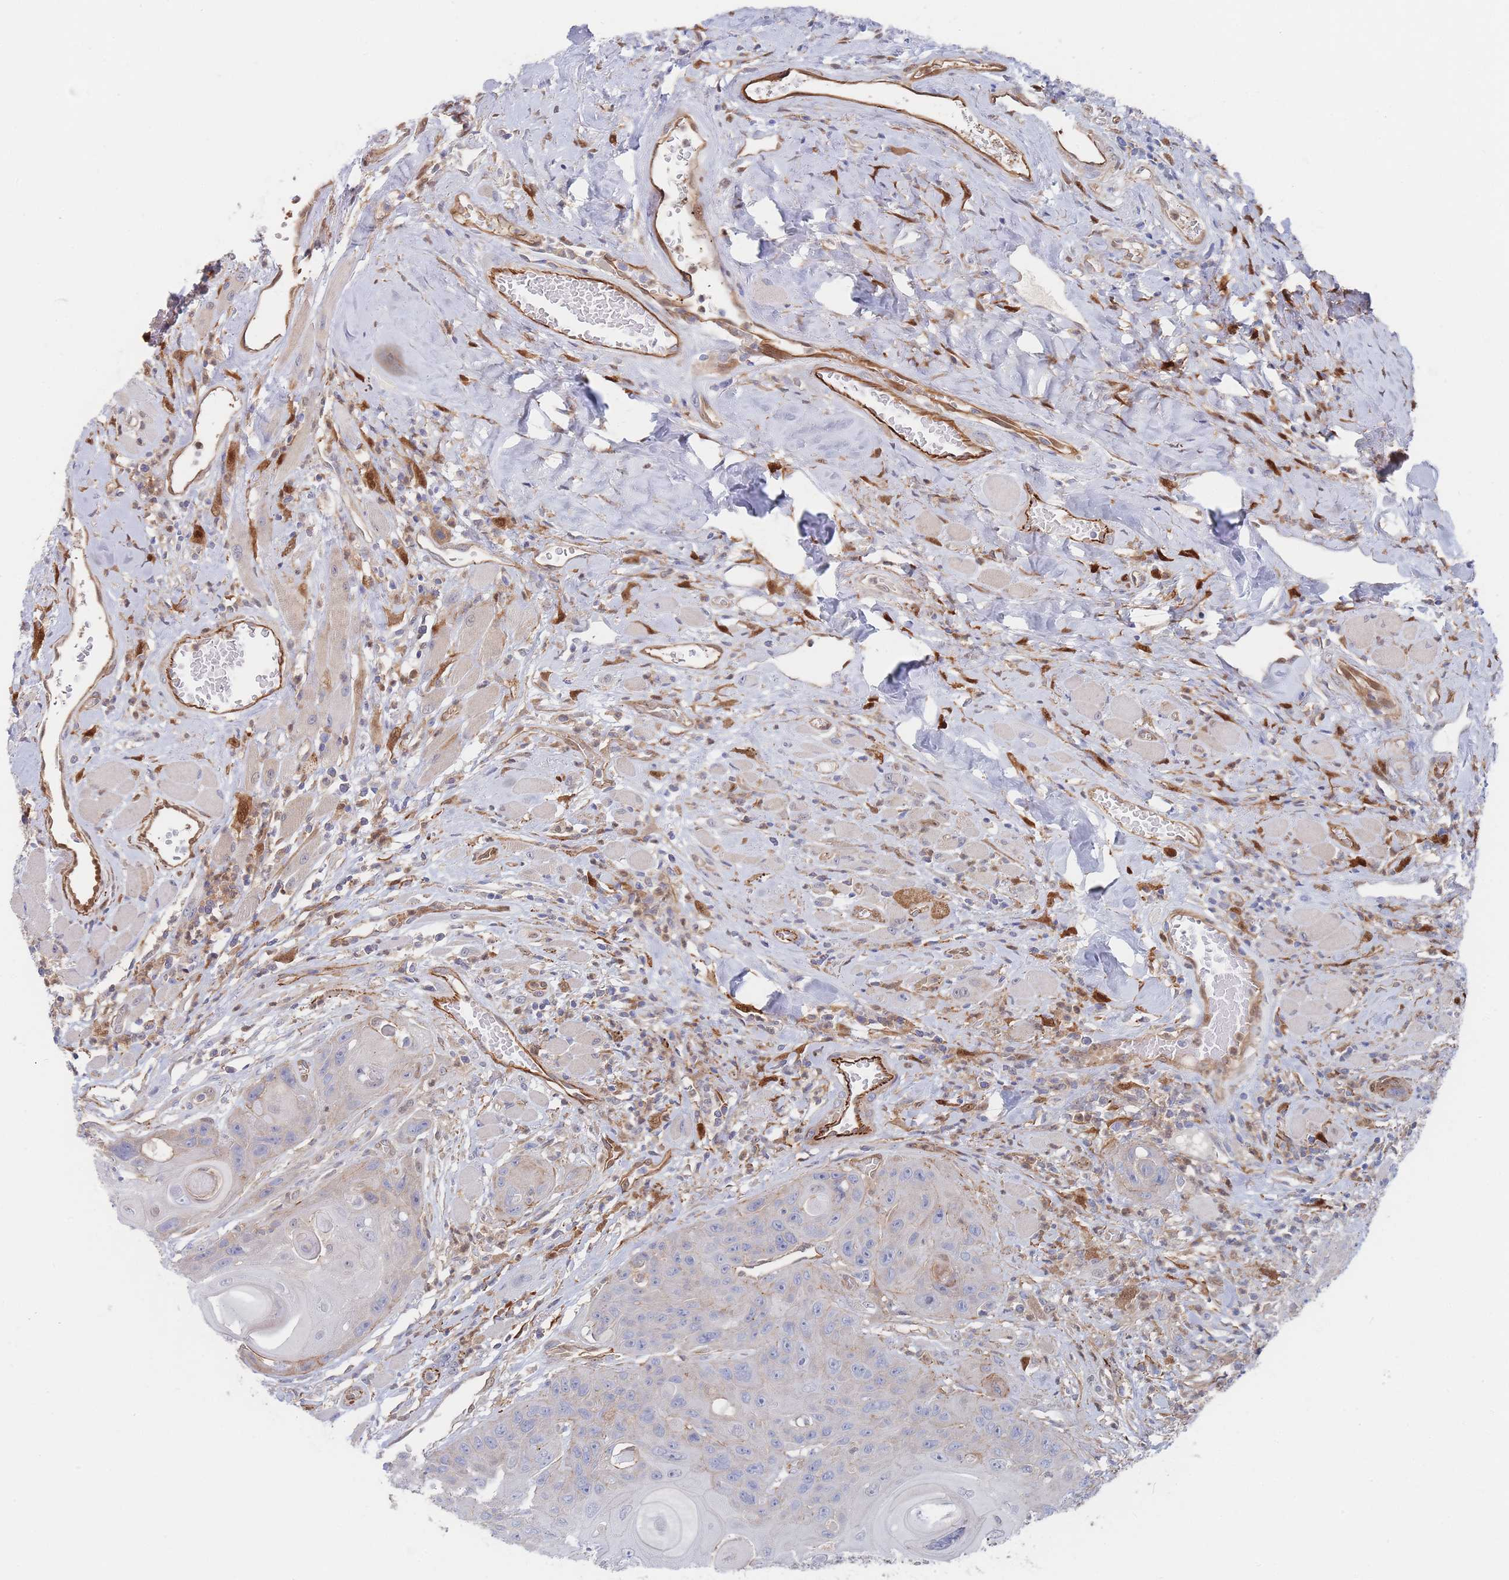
{"staining": {"intensity": "weak", "quantity": "<25%", "location": "cytoplasmic/membranous"}, "tissue": "head and neck cancer", "cell_type": "Tumor cells", "image_type": "cancer", "snomed": [{"axis": "morphology", "description": "Squamous cell carcinoma, NOS"}, {"axis": "topography", "description": "Head-Neck"}], "caption": "This is an IHC histopathology image of human head and neck squamous cell carcinoma. There is no positivity in tumor cells.", "gene": "G6PC1", "patient": {"sex": "female", "age": 59}}